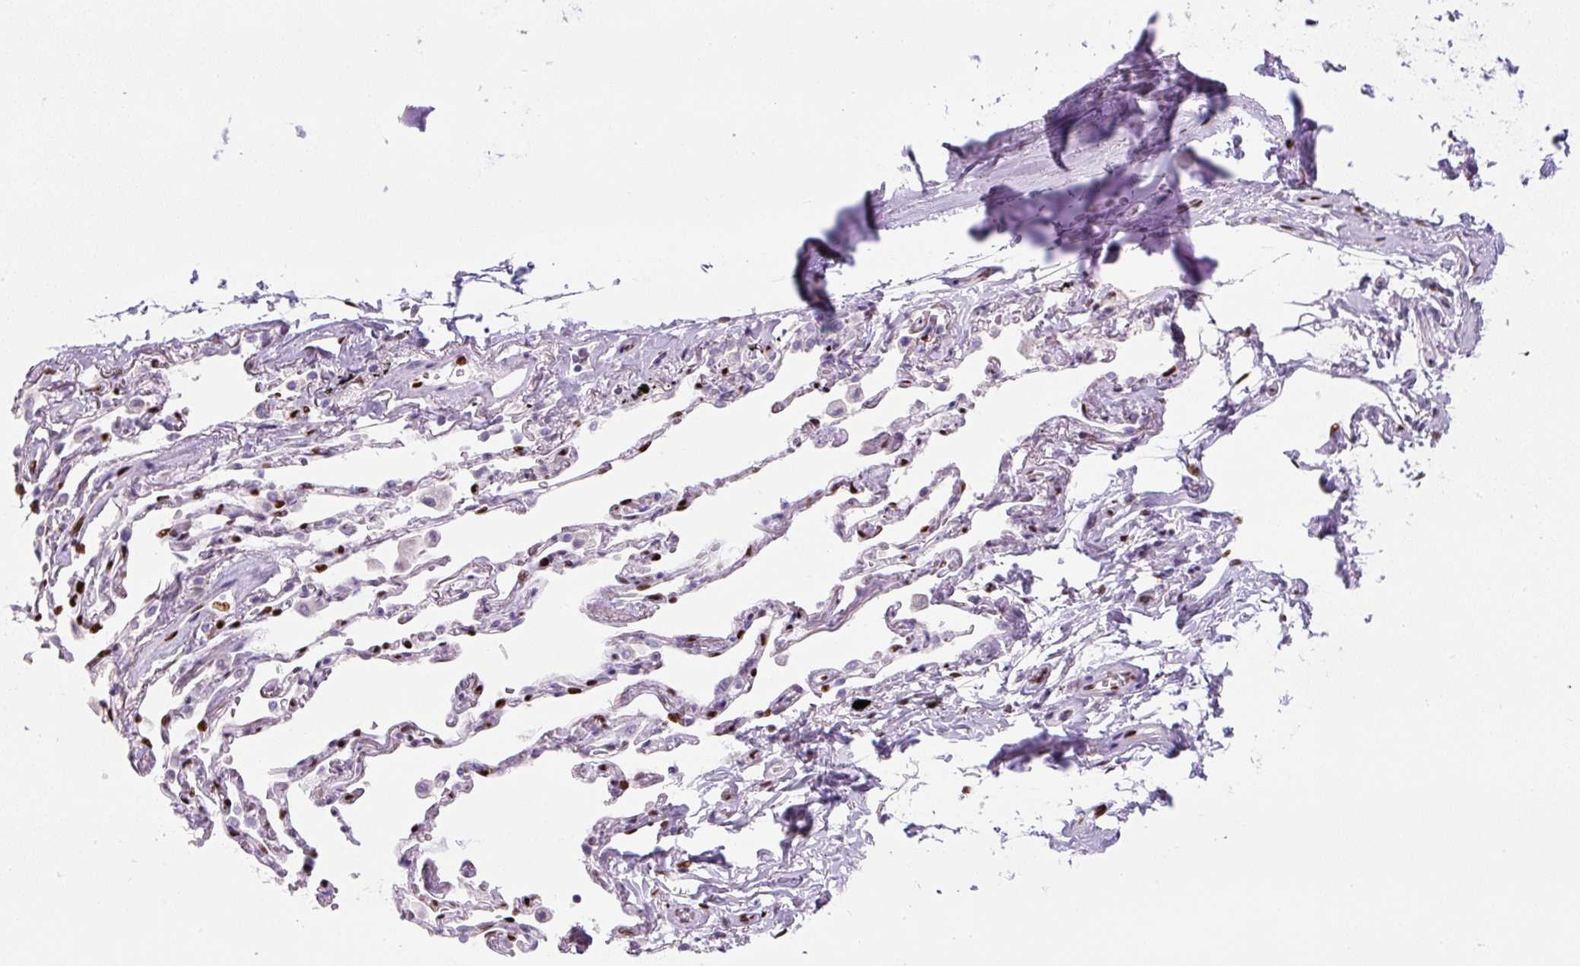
{"staining": {"intensity": "negative", "quantity": "none", "location": "none"}, "tissue": "bronchus", "cell_type": "Respiratory epithelial cells", "image_type": "normal", "snomed": [{"axis": "morphology", "description": "Normal tissue, NOS"}, {"axis": "topography", "description": "Bronchus"}], "caption": "Respiratory epithelial cells show no significant protein staining in normal bronchus. Nuclei are stained in blue.", "gene": "ZEB1", "patient": {"sex": "male", "age": 70}}